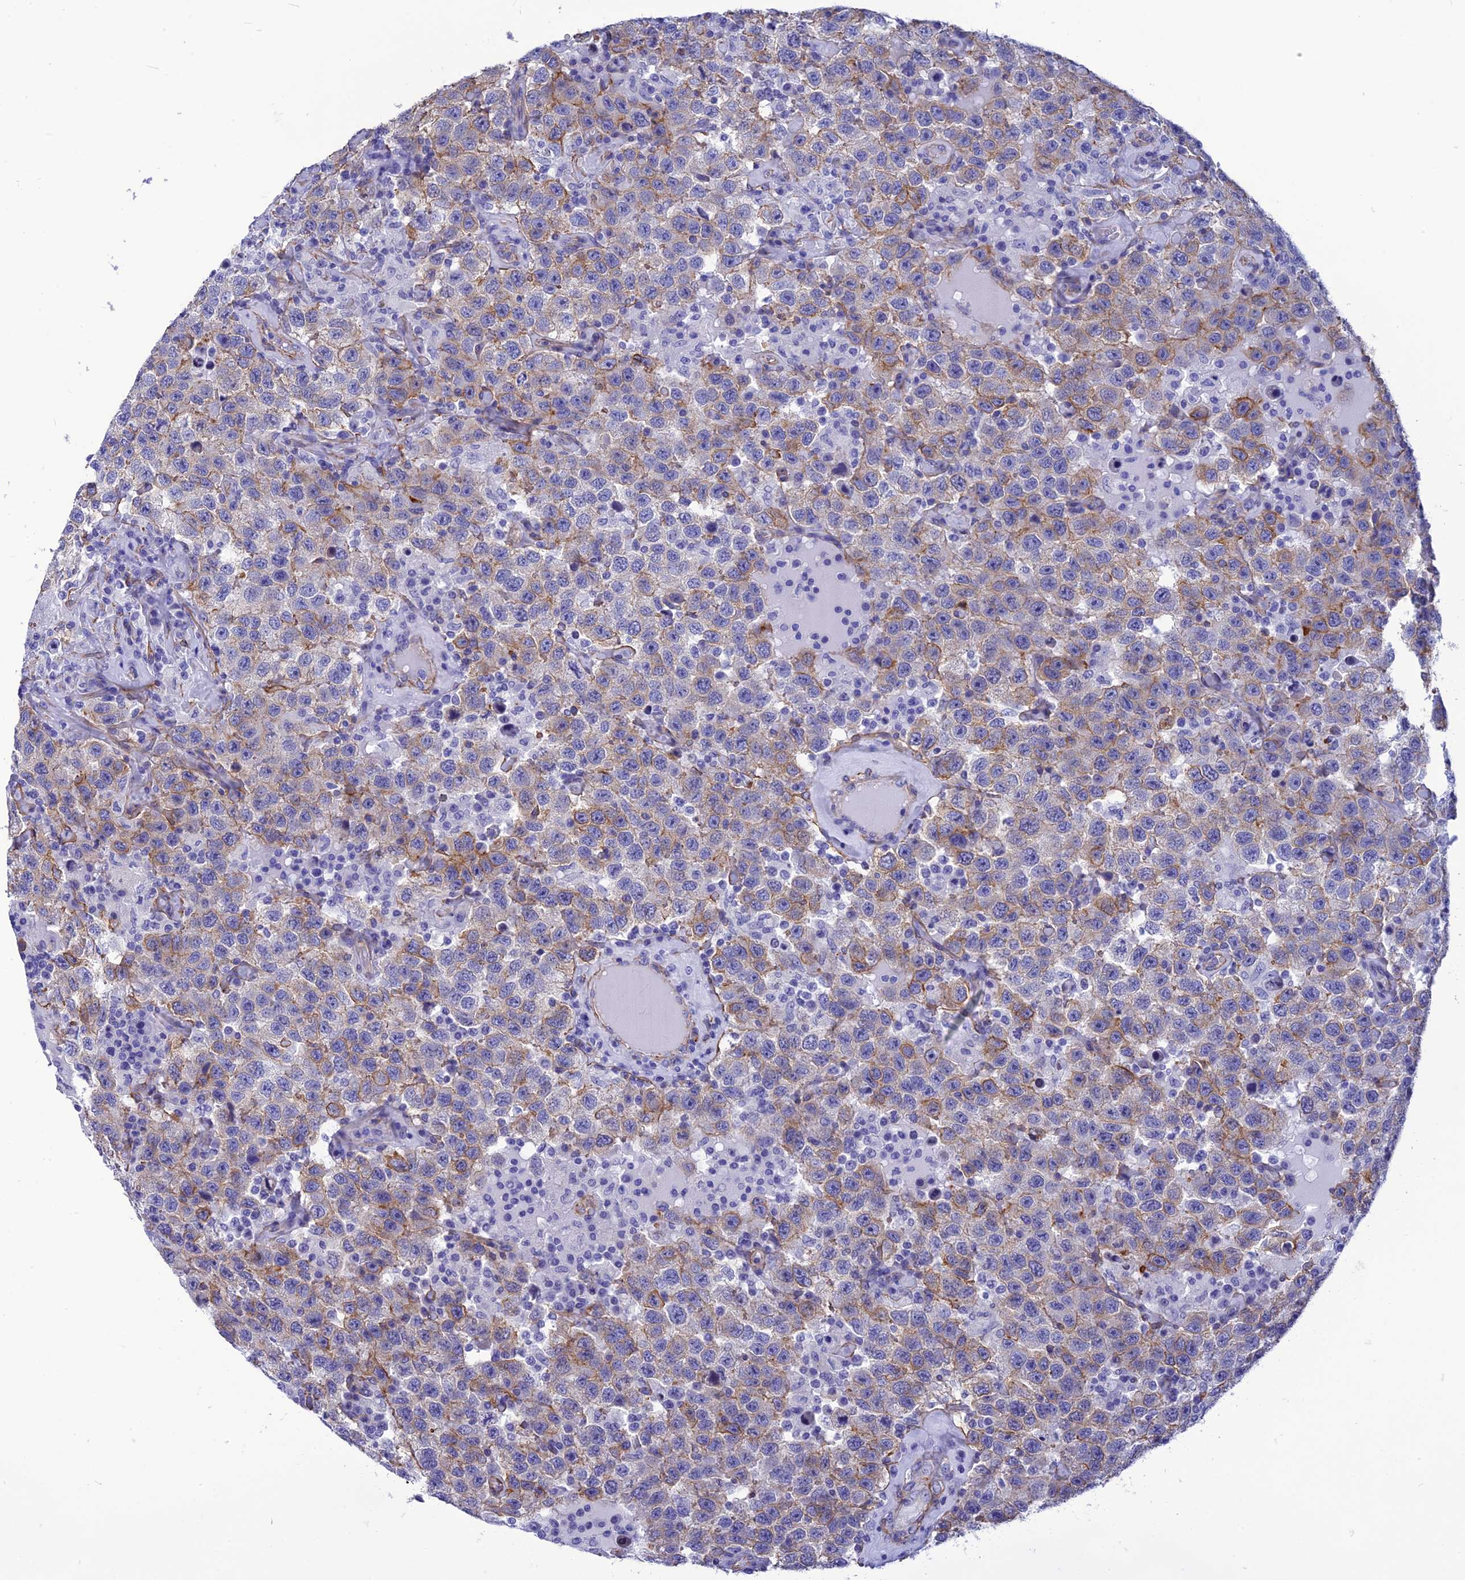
{"staining": {"intensity": "moderate", "quantity": "<25%", "location": "cytoplasmic/membranous"}, "tissue": "testis cancer", "cell_type": "Tumor cells", "image_type": "cancer", "snomed": [{"axis": "morphology", "description": "Seminoma, NOS"}, {"axis": "topography", "description": "Testis"}], "caption": "Protein positivity by immunohistochemistry demonstrates moderate cytoplasmic/membranous staining in about <25% of tumor cells in testis seminoma.", "gene": "NKD1", "patient": {"sex": "male", "age": 41}}